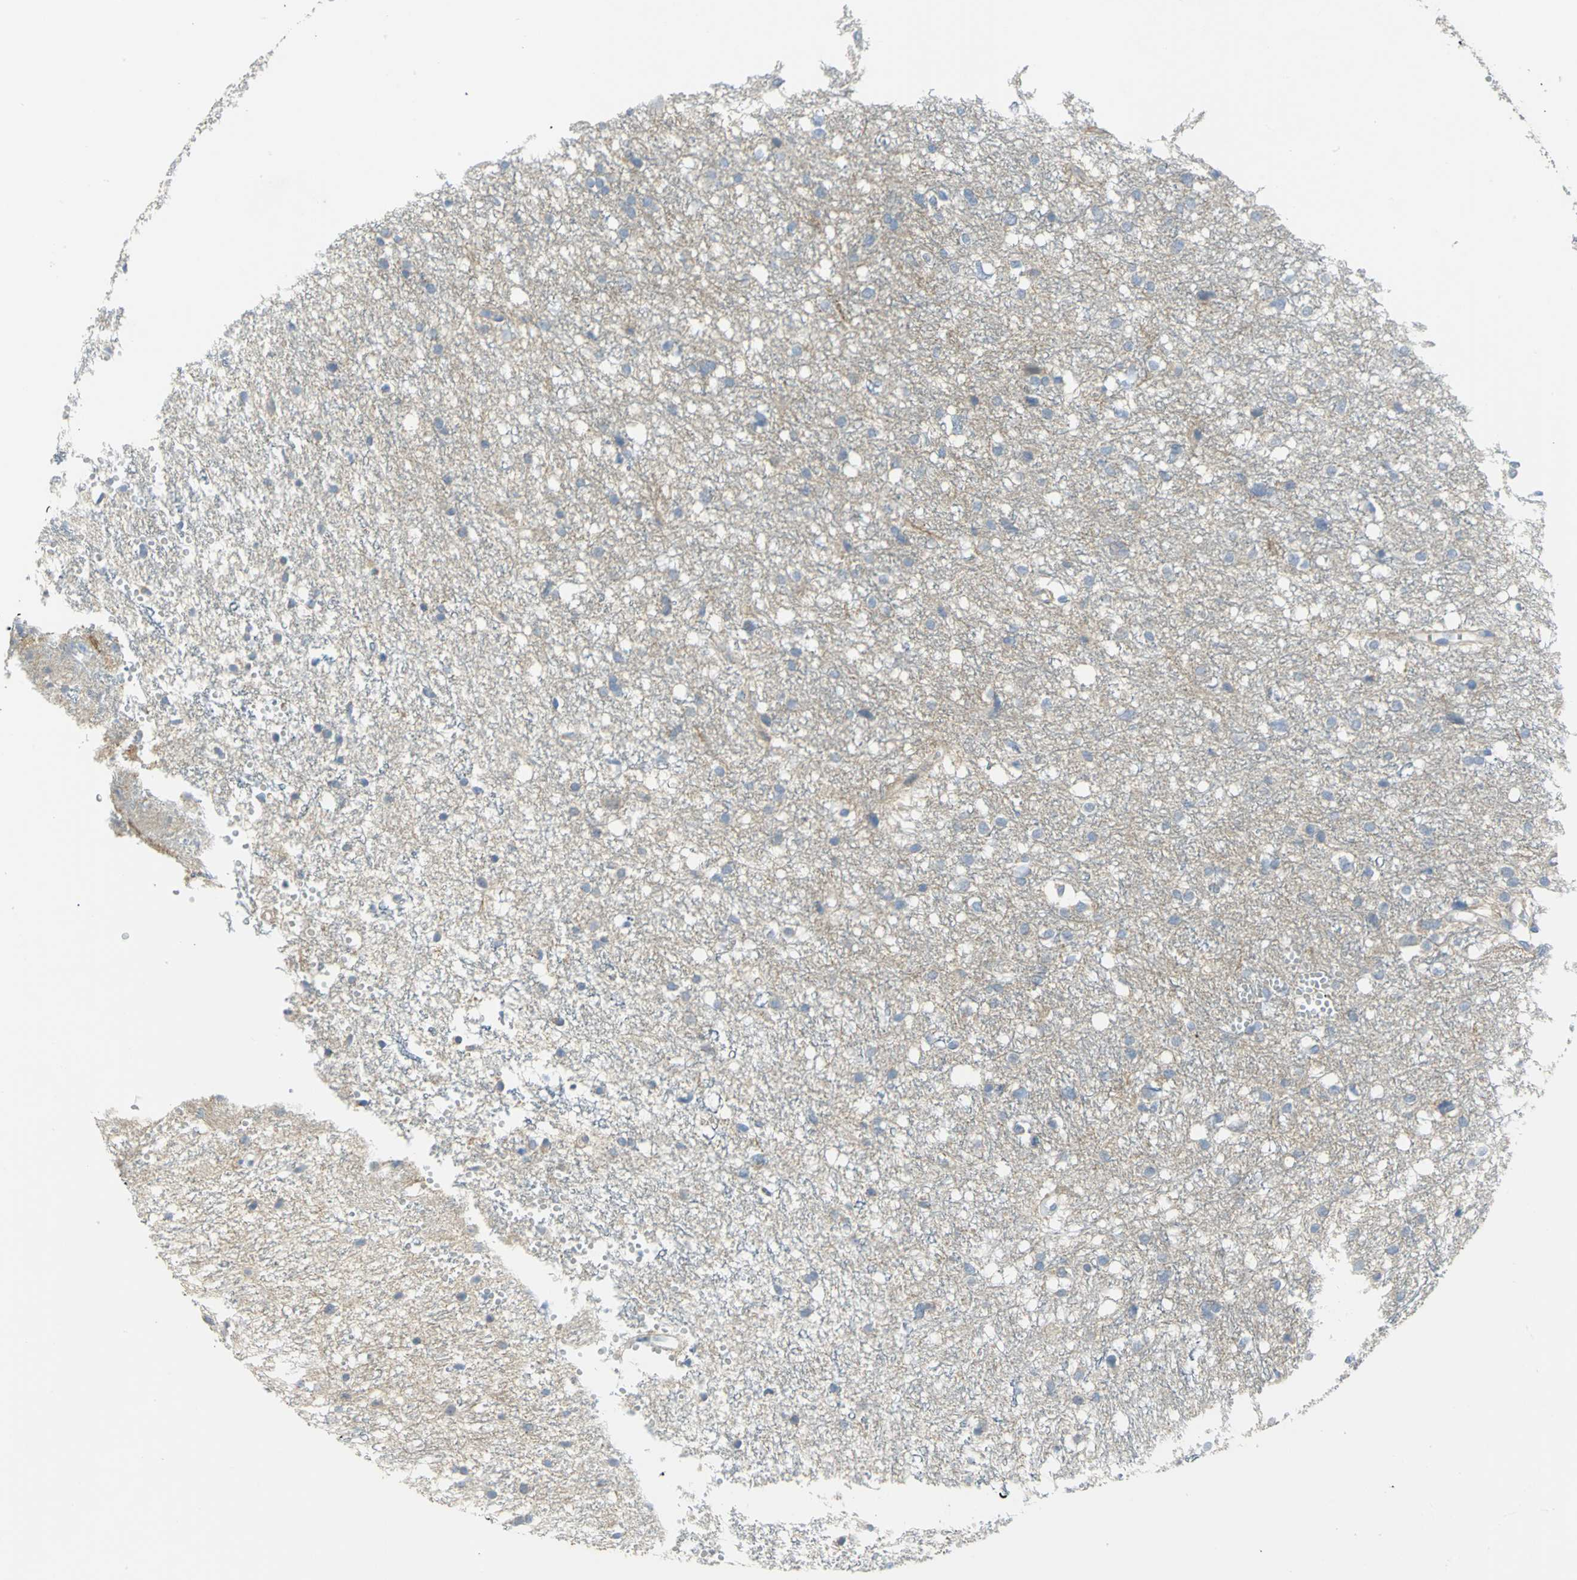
{"staining": {"intensity": "negative", "quantity": "none", "location": "none"}, "tissue": "glioma", "cell_type": "Tumor cells", "image_type": "cancer", "snomed": [{"axis": "morphology", "description": "Glioma, malignant, High grade"}, {"axis": "topography", "description": "Brain"}], "caption": "High power microscopy histopathology image of an immunohistochemistry (IHC) photomicrograph of glioma, revealing no significant expression in tumor cells.", "gene": "HTR1F", "patient": {"sex": "female", "age": 59}}